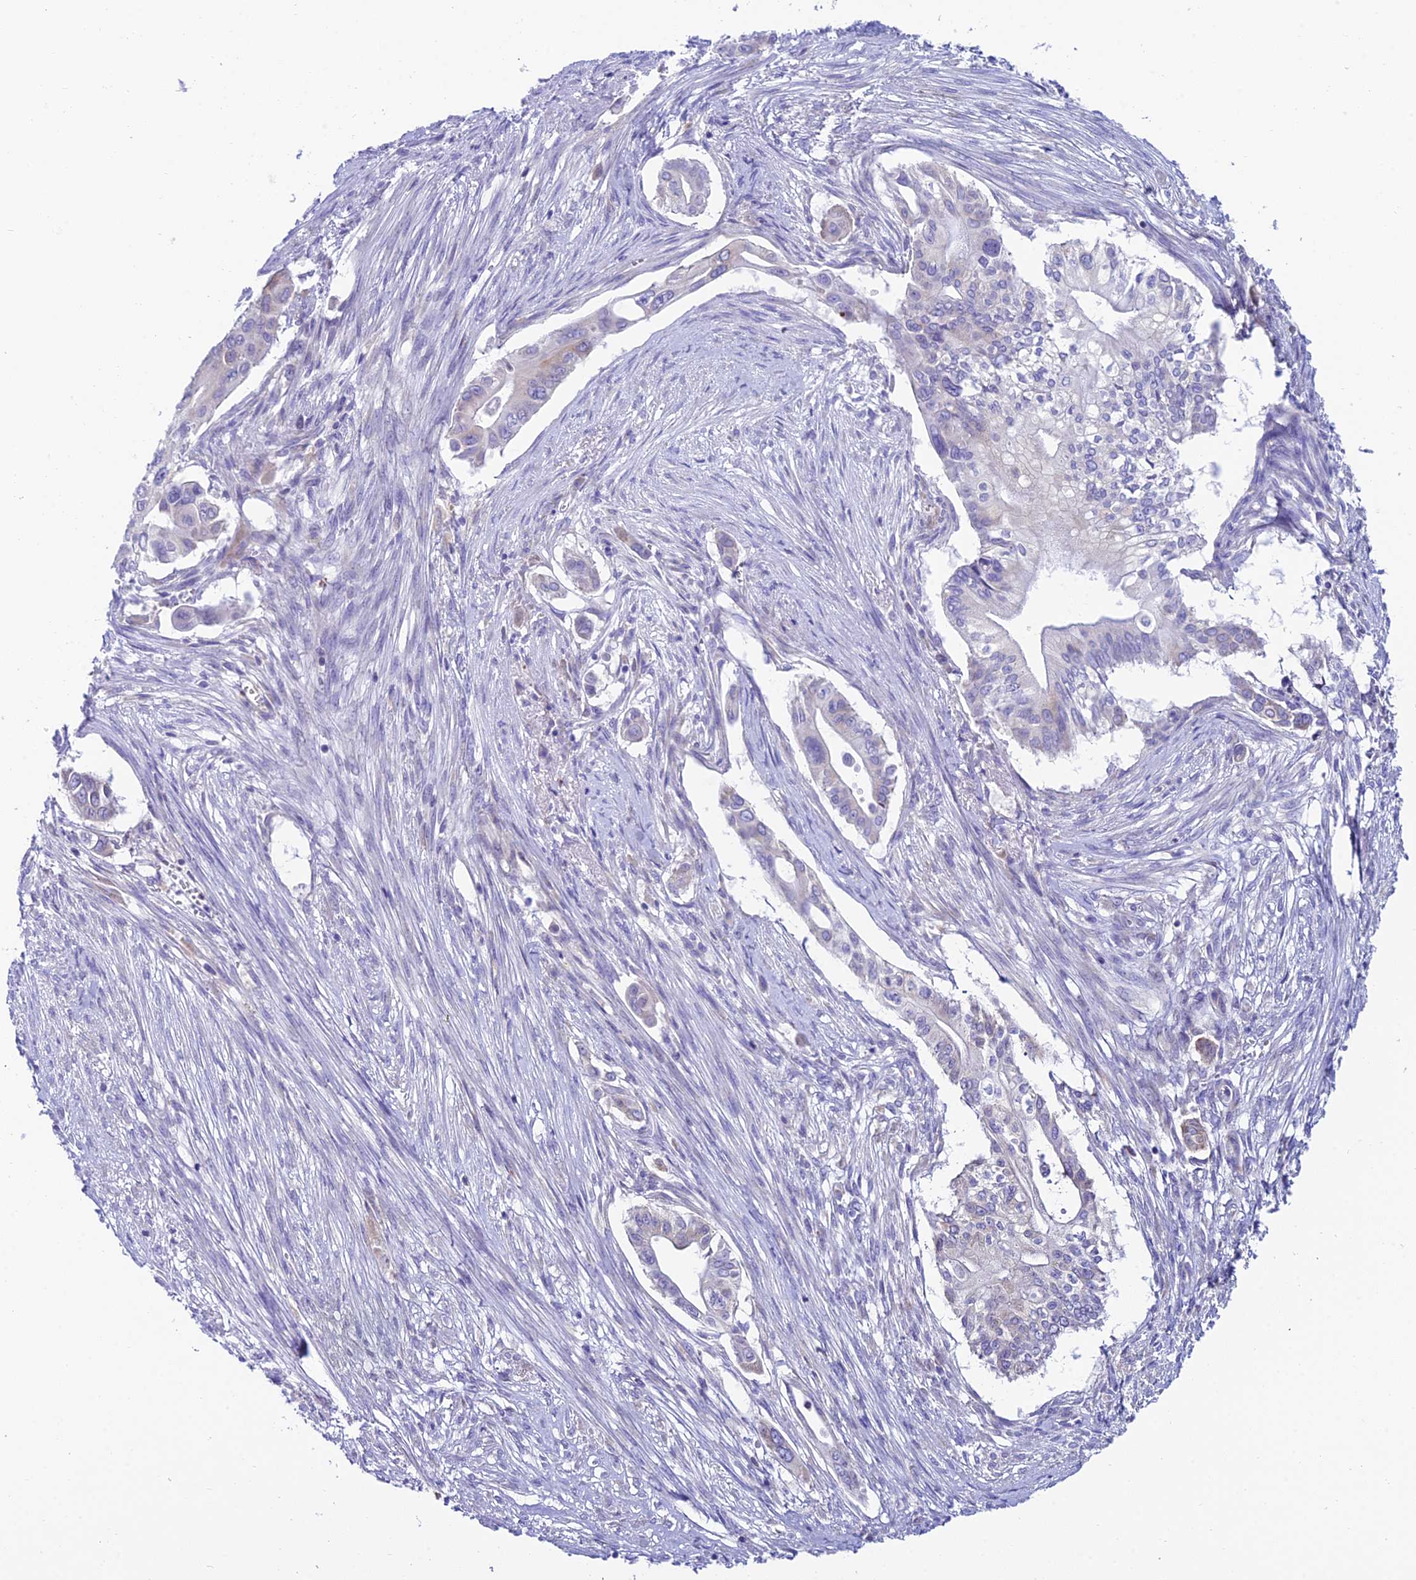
{"staining": {"intensity": "moderate", "quantity": "<25%", "location": "cytoplasmic/membranous"}, "tissue": "pancreatic cancer", "cell_type": "Tumor cells", "image_type": "cancer", "snomed": [{"axis": "morphology", "description": "Adenocarcinoma, NOS"}, {"axis": "topography", "description": "Pancreas"}], "caption": "Immunohistochemical staining of pancreatic cancer demonstrates low levels of moderate cytoplasmic/membranous protein expression in about <25% of tumor cells.", "gene": "REEP4", "patient": {"sex": "male", "age": 68}}